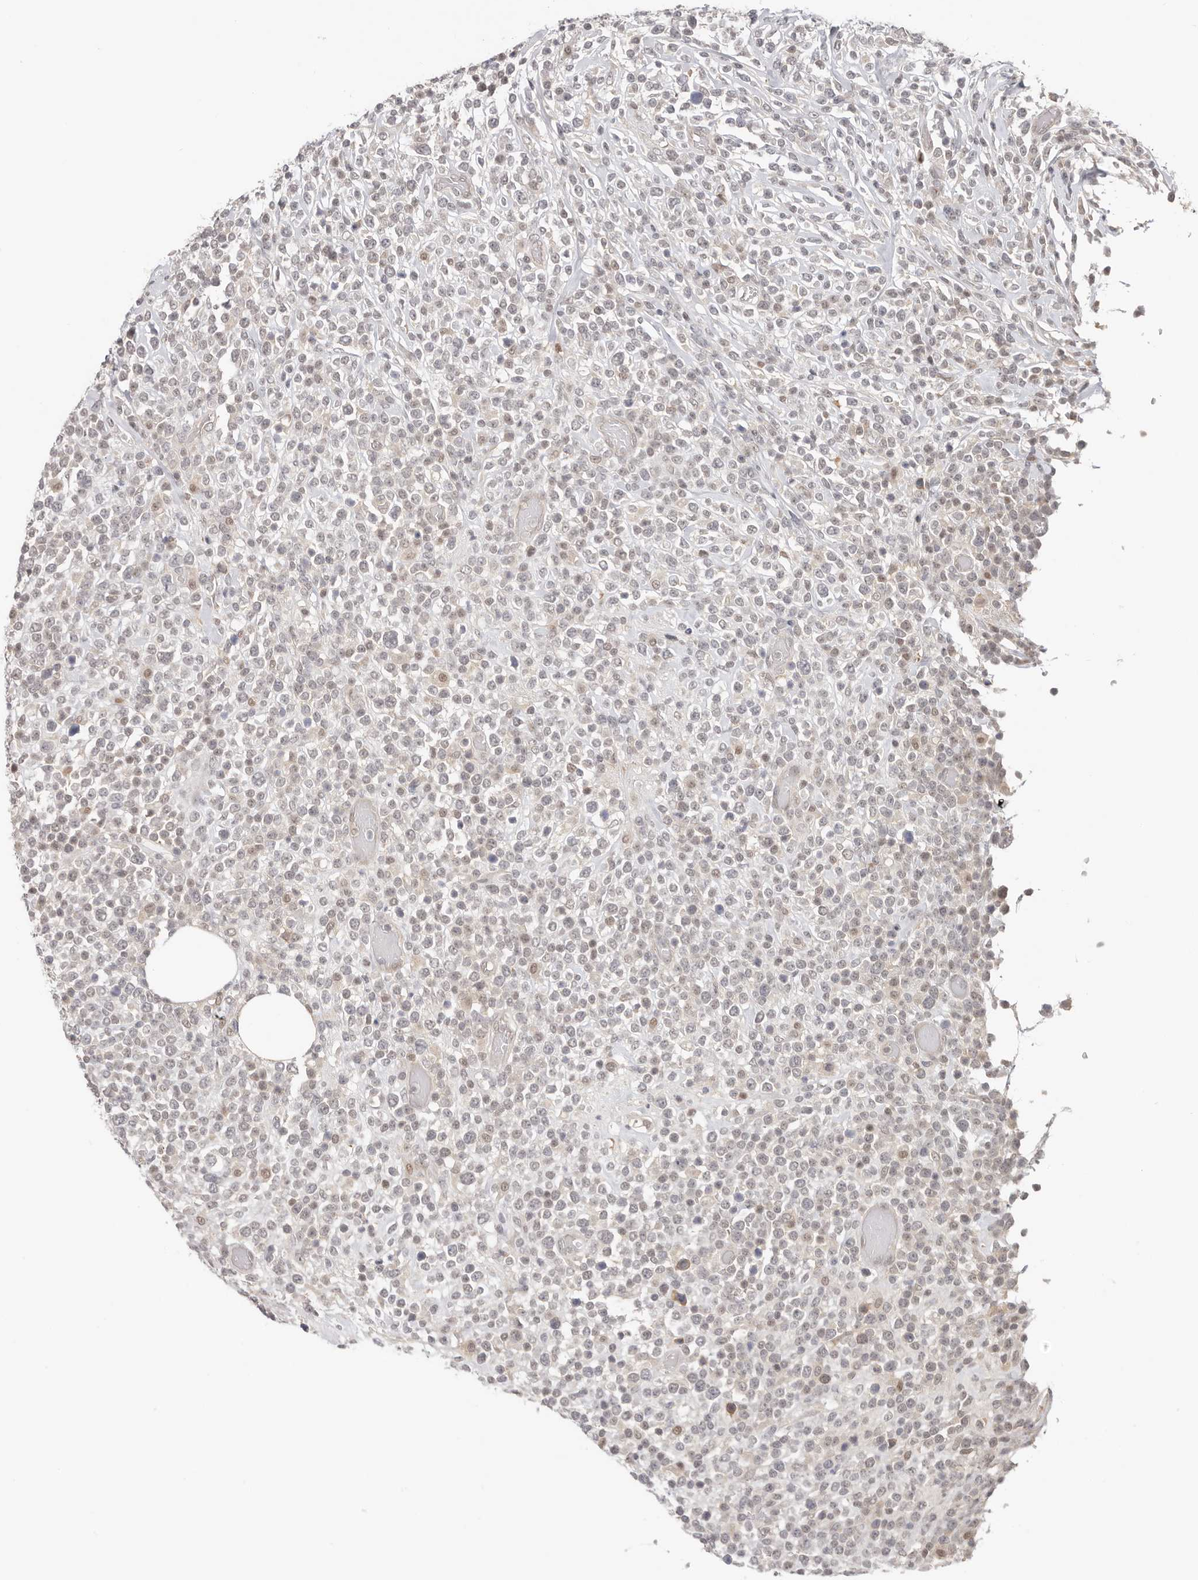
{"staining": {"intensity": "negative", "quantity": "none", "location": "none"}, "tissue": "lymphoma", "cell_type": "Tumor cells", "image_type": "cancer", "snomed": [{"axis": "morphology", "description": "Malignant lymphoma, non-Hodgkin's type, High grade"}, {"axis": "topography", "description": "Colon"}], "caption": "DAB immunohistochemical staining of high-grade malignant lymphoma, non-Hodgkin's type reveals no significant expression in tumor cells.", "gene": "LARP7", "patient": {"sex": "female", "age": 53}}